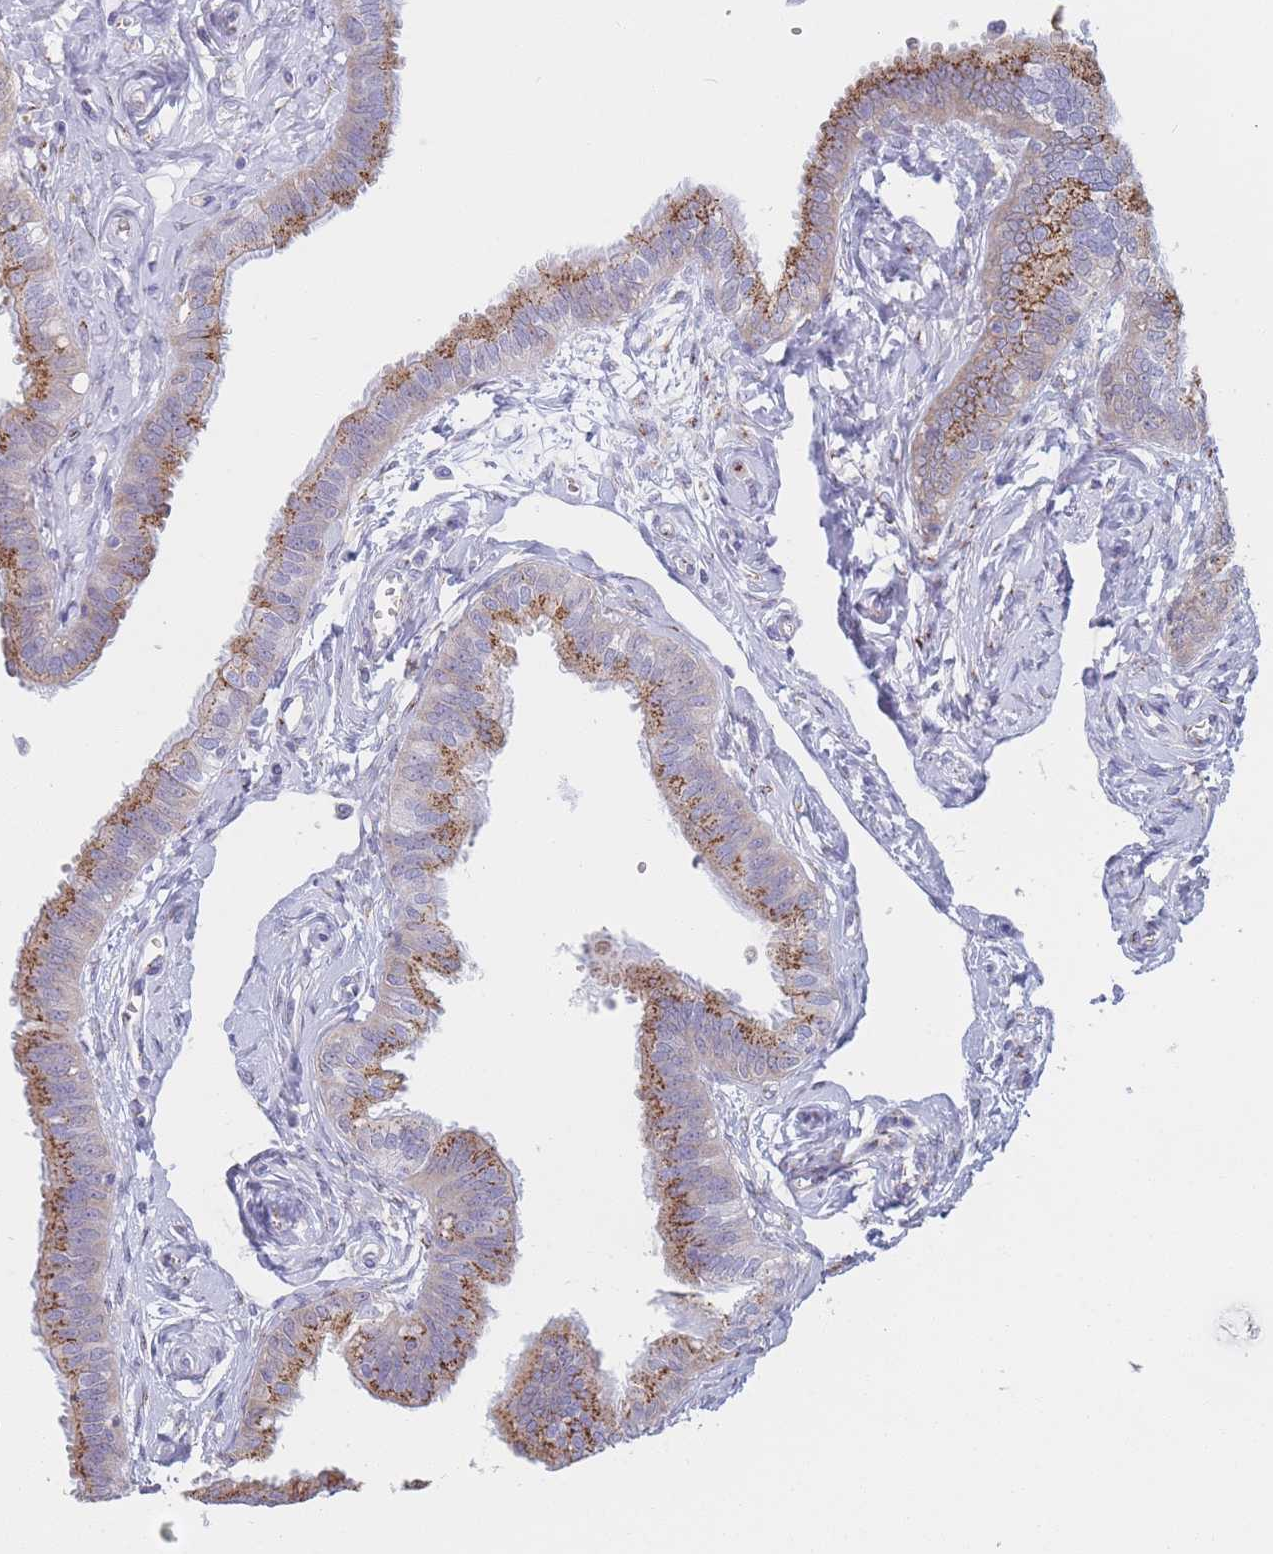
{"staining": {"intensity": "moderate", "quantity": ">75%", "location": "cytoplasmic/membranous"}, "tissue": "fallopian tube", "cell_type": "Glandular cells", "image_type": "normal", "snomed": [{"axis": "morphology", "description": "Normal tissue, NOS"}, {"axis": "morphology", "description": "Carcinoma, NOS"}, {"axis": "topography", "description": "Fallopian tube"}, {"axis": "topography", "description": "Ovary"}], "caption": "Human fallopian tube stained for a protein (brown) exhibits moderate cytoplasmic/membranous positive positivity in approximately >75% of glandular cells.", "gene": "MRPL30", "patient": {"sex": "female", "age": 59}}